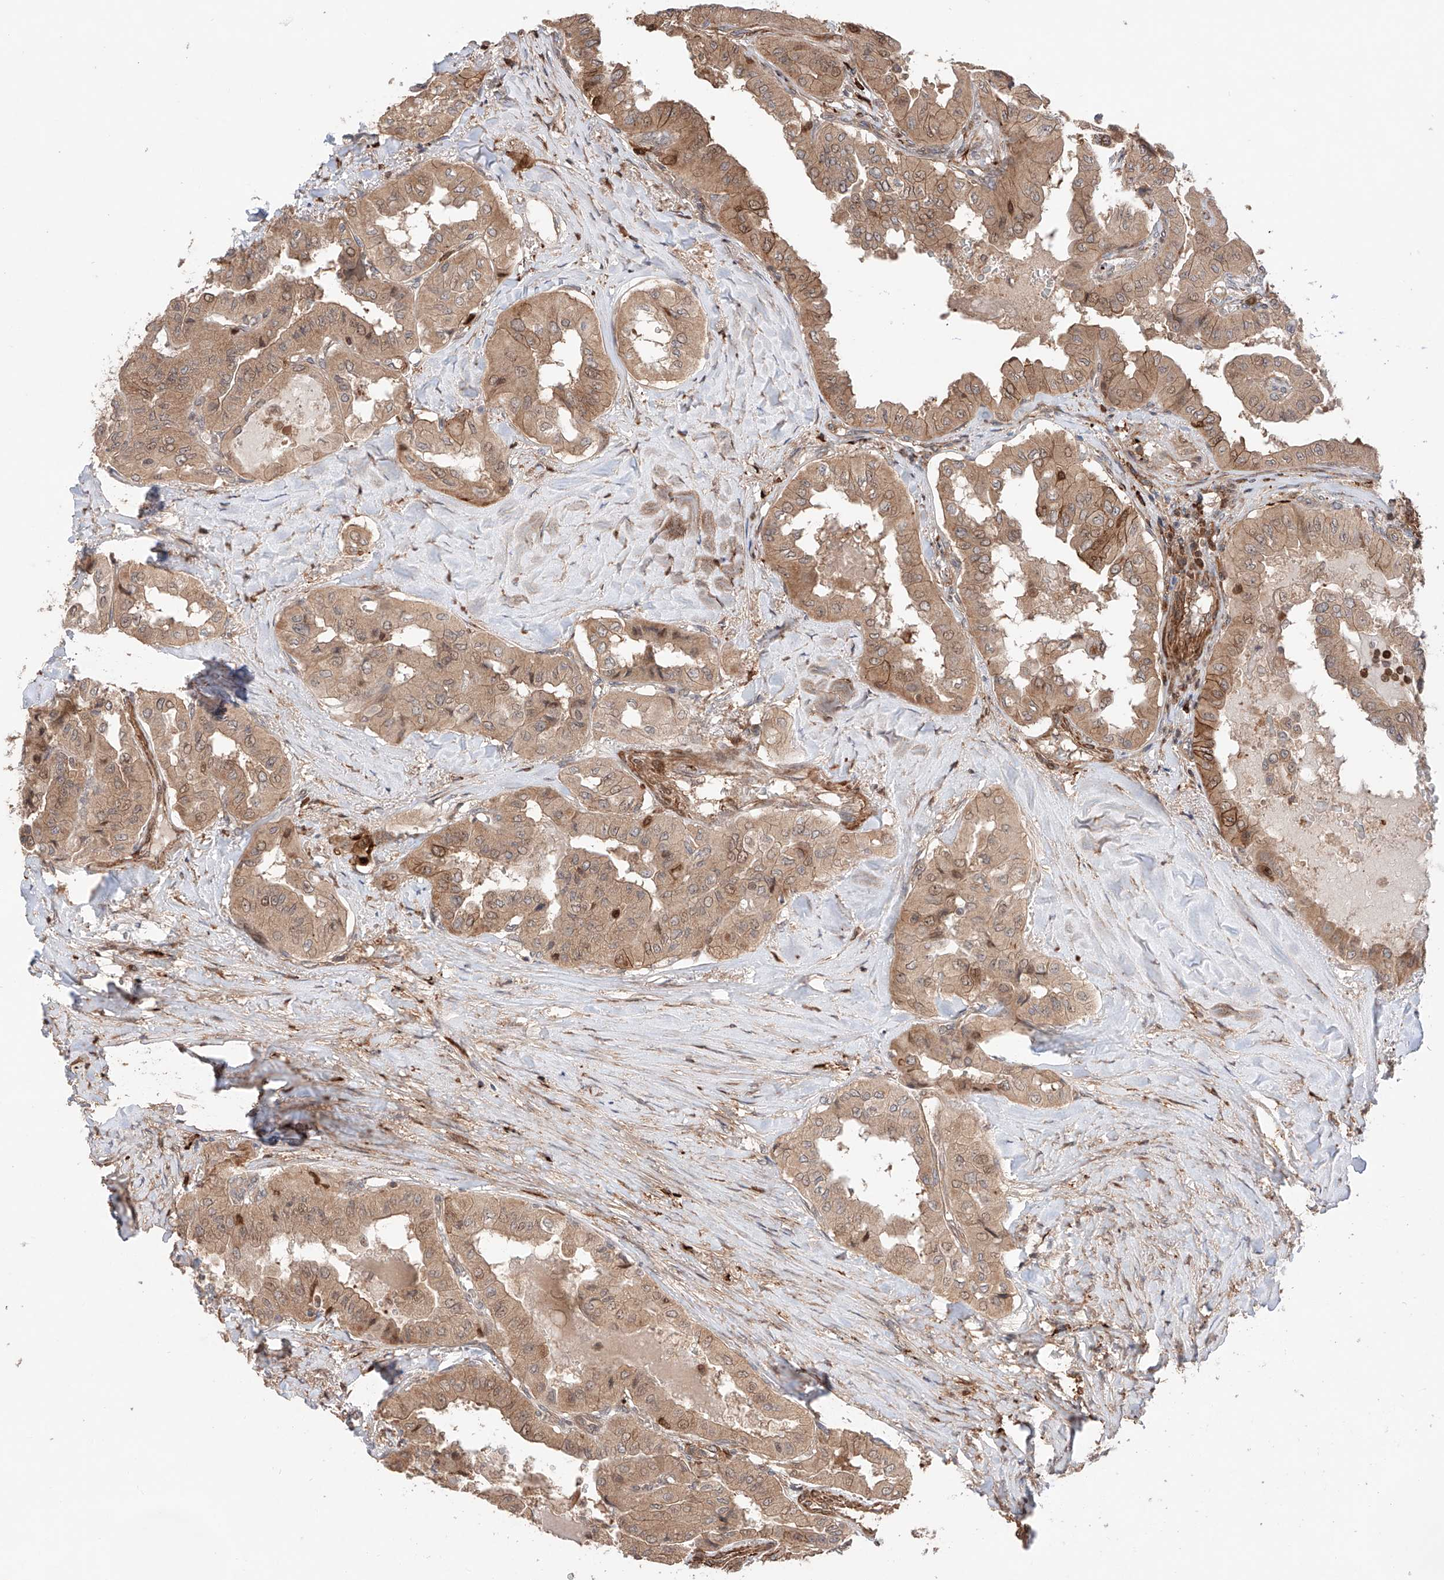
{"staining": {"intensity": "moderate", "quantity": ">75%", "location": "cytoplasmic/membranous"}, "tissue": "thyroid cancer", "cell_type": "Tumor cells", "image_type": "cancer", "snomed": [{"axis": "morphology", "description": "Papillary adenocarcinoma, NOS"}, {"axis": "topography", "description": "Thyroid gland"}], "caption": "Approximately >75% of tumor cells in human papillary adenocarcinoma (thyroid) exhibit moderate cytoplasmic/membranous protein expression as visualized by brown immunohistochemical staining.", "gene": "IGSF22", "patient": {"sex": "female", "age": 59}}